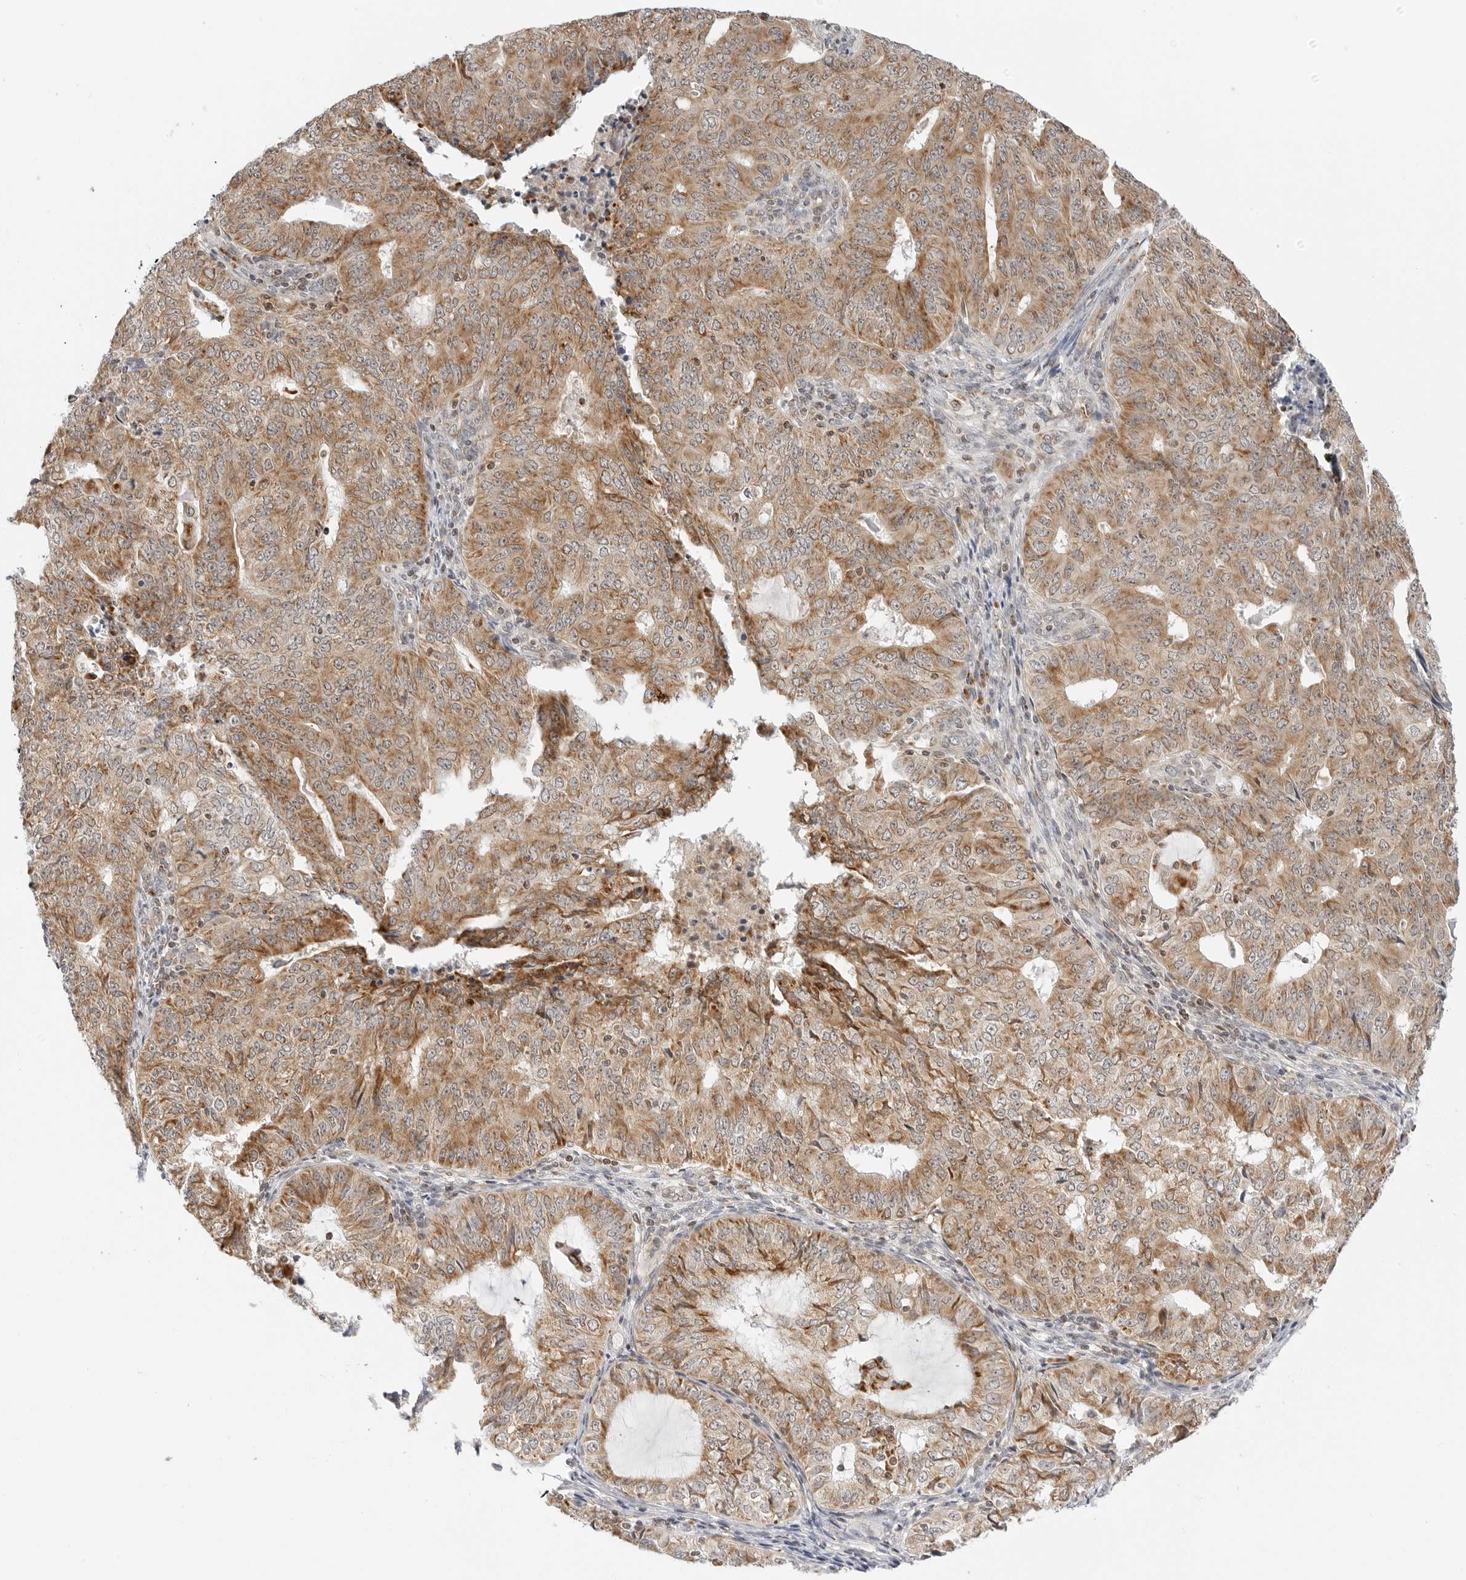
{"staining": {"intensity": "moderate", "quantity": ">75%", "location": "cytoplasmic/membranous"}, "tissue": "endometrial cancer", "cell_type": "Tumor cells", "image_type": "cancer", "snomed": [{"axis": "morphology", "description": "Adenocarcinoma, NOS"}, {"axis": "topography", "description": "Endometrium"}], "caption": "Tumor cells reveal medium levels of moderate cytoplasmic/membranous positivity in about >75% of cells in endometrial cancer (adenocarcinoma). The protein of interest is stained brown, and the nuclei are stained in blue (DAB IHC with brightfield microscopy, high magnification).", "gene": "DYRK4", "patient": {"sex": "female", "age": 32}}